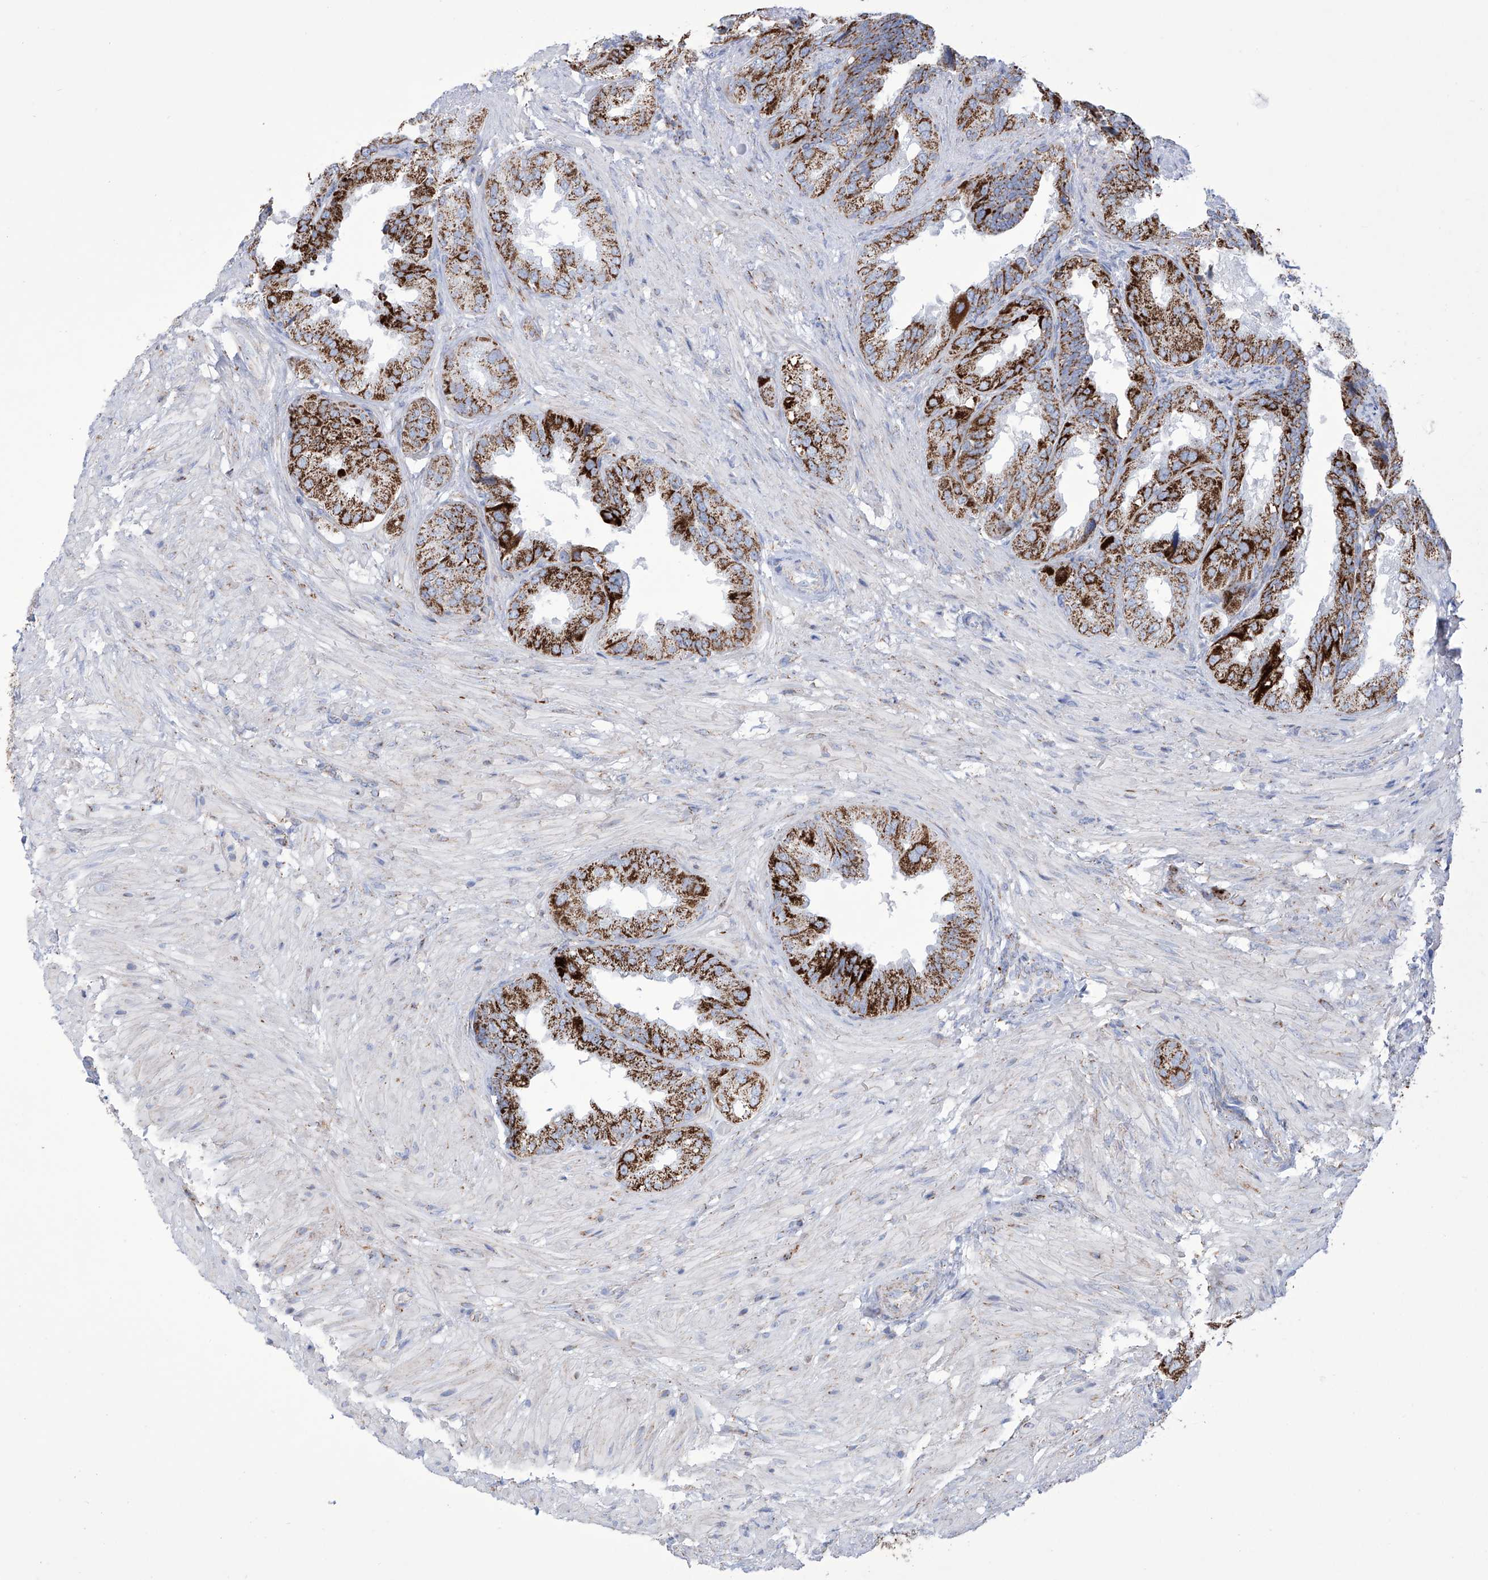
{"staining": {"intensity": "strong", "quantity": ">75%", "location": "cytoplasmic/membranous"}, "tissue": "seminal vesicle", "cell_type": "Glandular cells", "image_type": "normal", "snomed": [{"axis": "morphology", "description": "Normal tissue, NOS"}, {"axis": "topography", "description": "Seminal veicle"}, {"axis": "topography", "description": "Peripheral nerve tissue"}], "caption": "A micrograph of seminal vesicle stained for a protein shows strong cytoplasmic/membranous brown staining in glandular cells.", "gene": "ALDH6A1", "patient": {"sex": "male", "age": 63}}